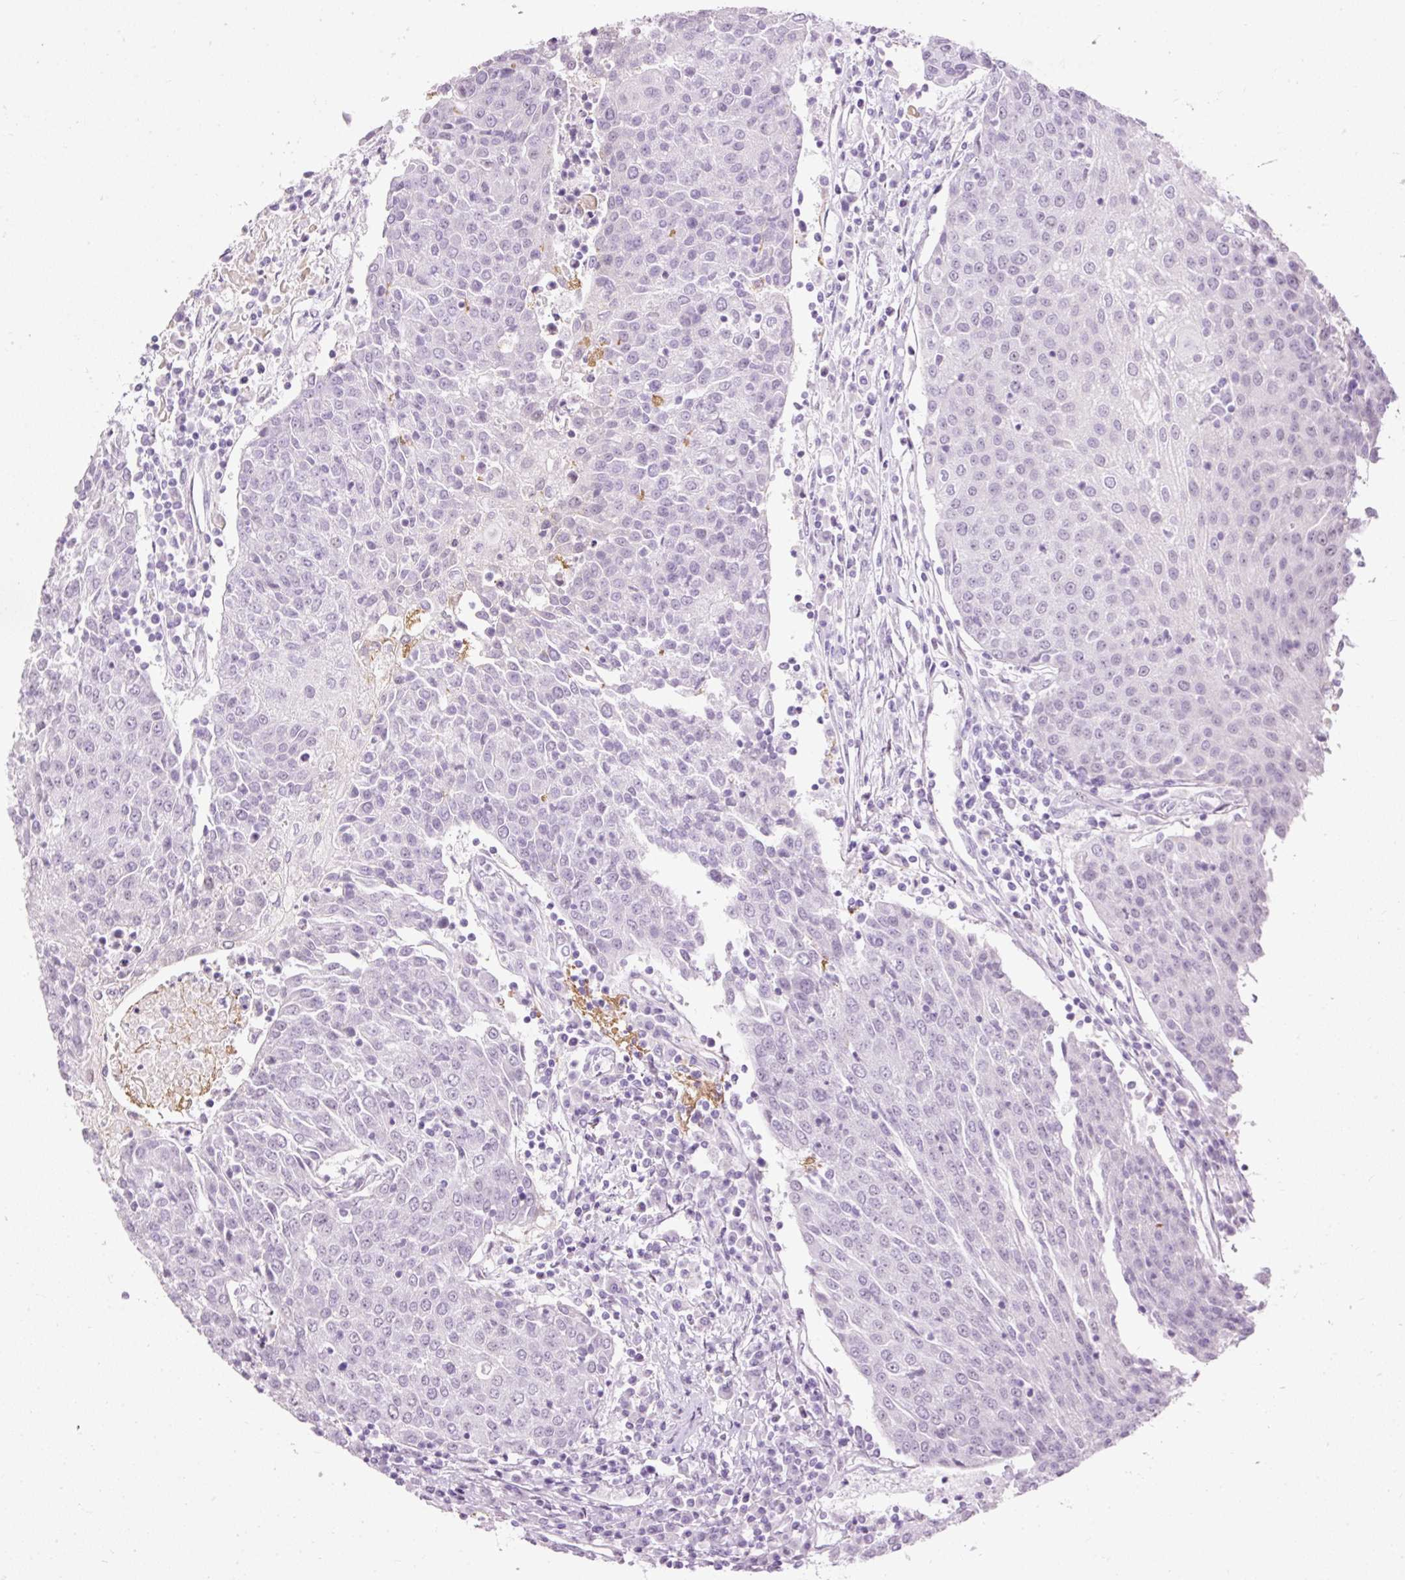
{"staining": {"intensity": "negative", "quantity": "none", "location": "none"}, "tissue": "urothelial cancer", "cell_type": "Tumor cells", "image_type": "cancer", "snomed": [{"axis": "morphology", "description": "Urothelial carcinoma, High grade"}, {"axis": "topography", "description": "Urinary bladder"}], "caption": "The histopathology image exhibits no staining of tumor cells in urothelial cancer.", "gene": "PDE6B", "patient": {"sex": "female", "age": 85}}